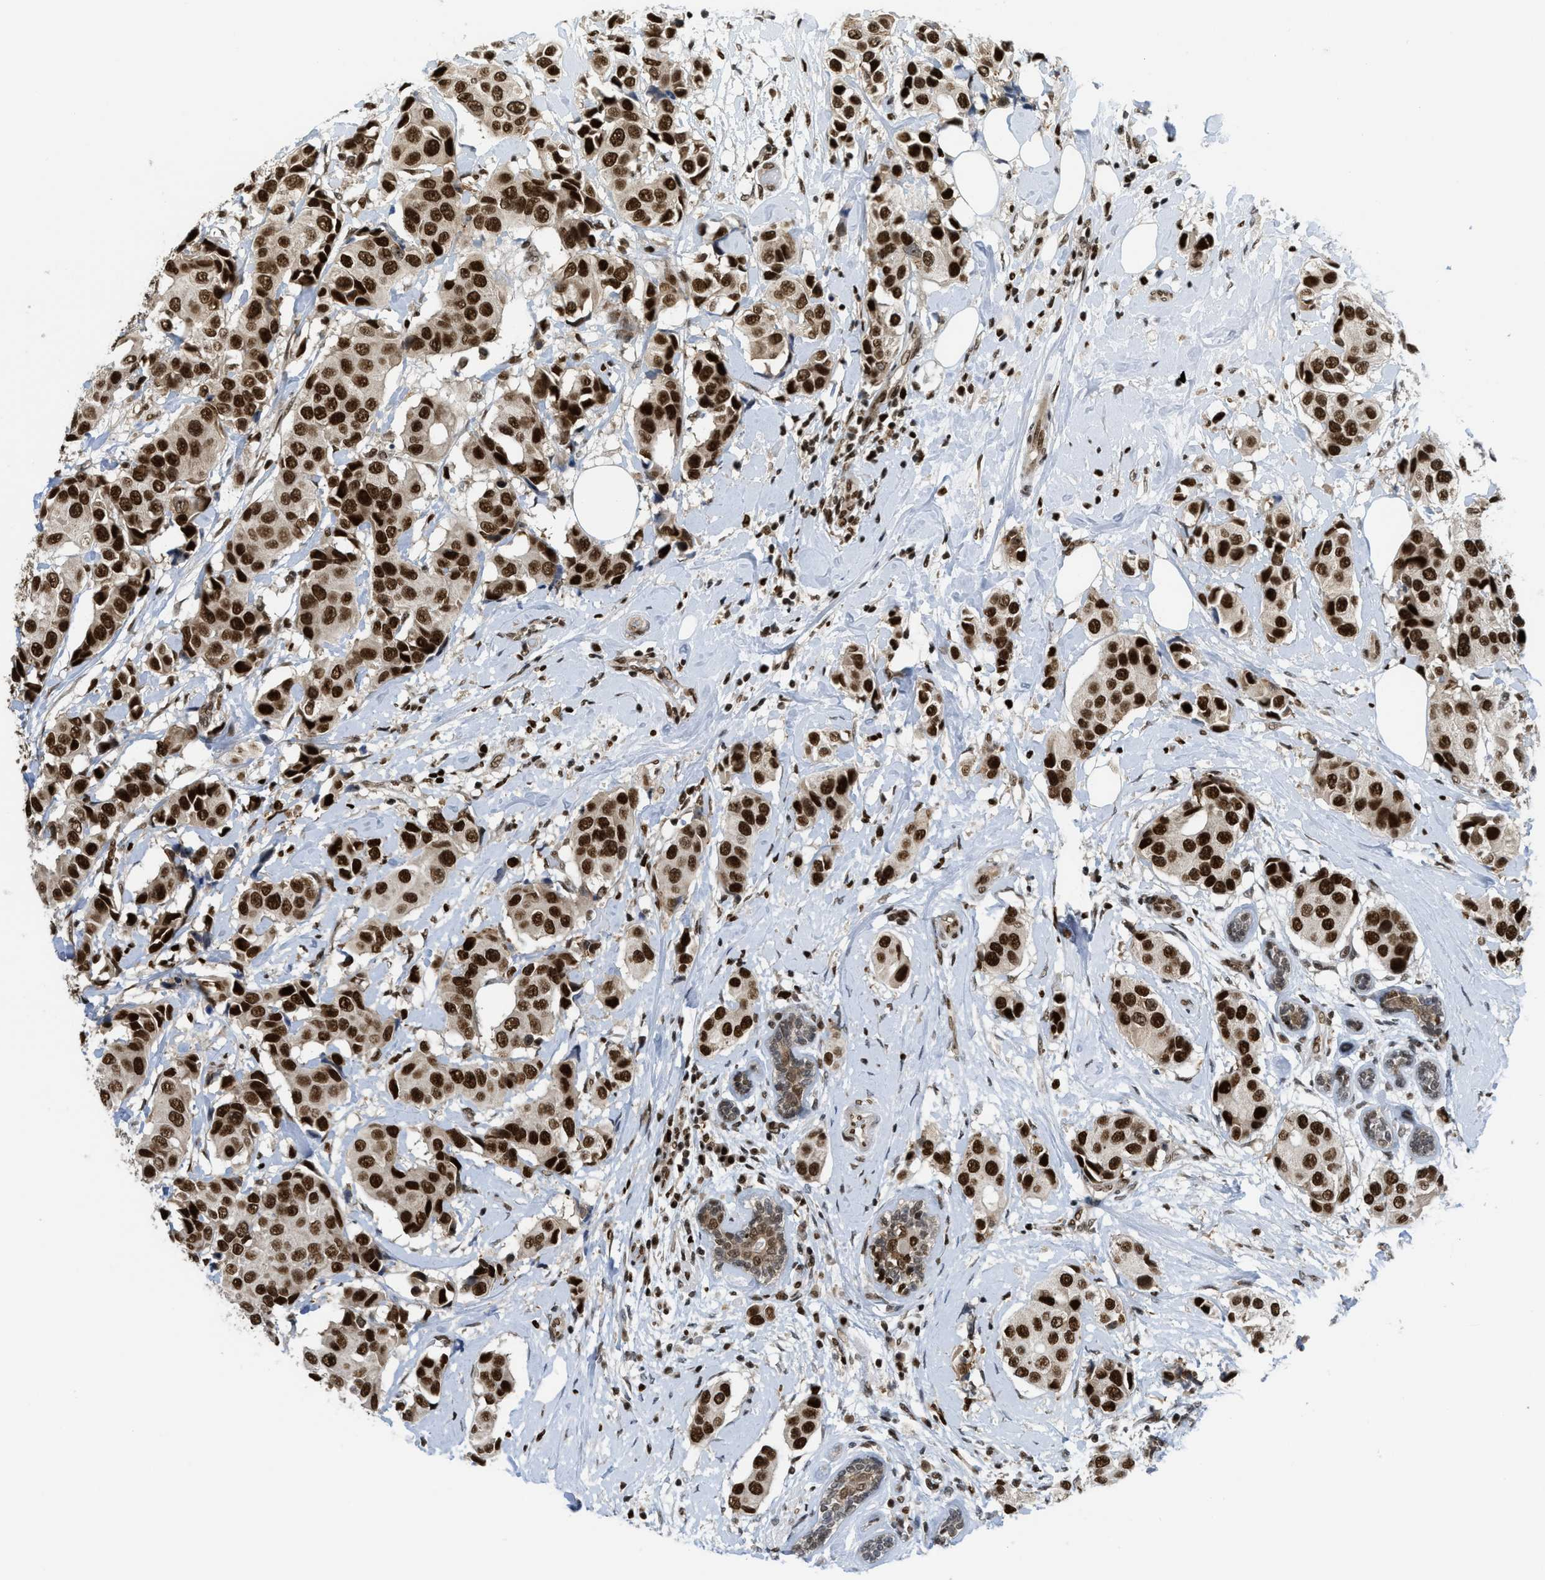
{"staining": {"intensity": "strong", "quantity": ">75%", "location": "nuclear"}, "tissue": "breast cancer", "cell_type": "Tumor cells", "image_type": "cancer", "snomed": [{"axis": "morphology", "description": "Normal tissue, NOS"}, {"axis": "morphology", "description": "Duct carcinoma"}, {"axis": "topography", "description": "Breast"}], "caption": "Strong nuclear expression is appreciated in about >75% of tumor cells in breast invasive ductal carcinoma.", "gene": "RFX5", "patient": {"sex": "female", "age": 39}}